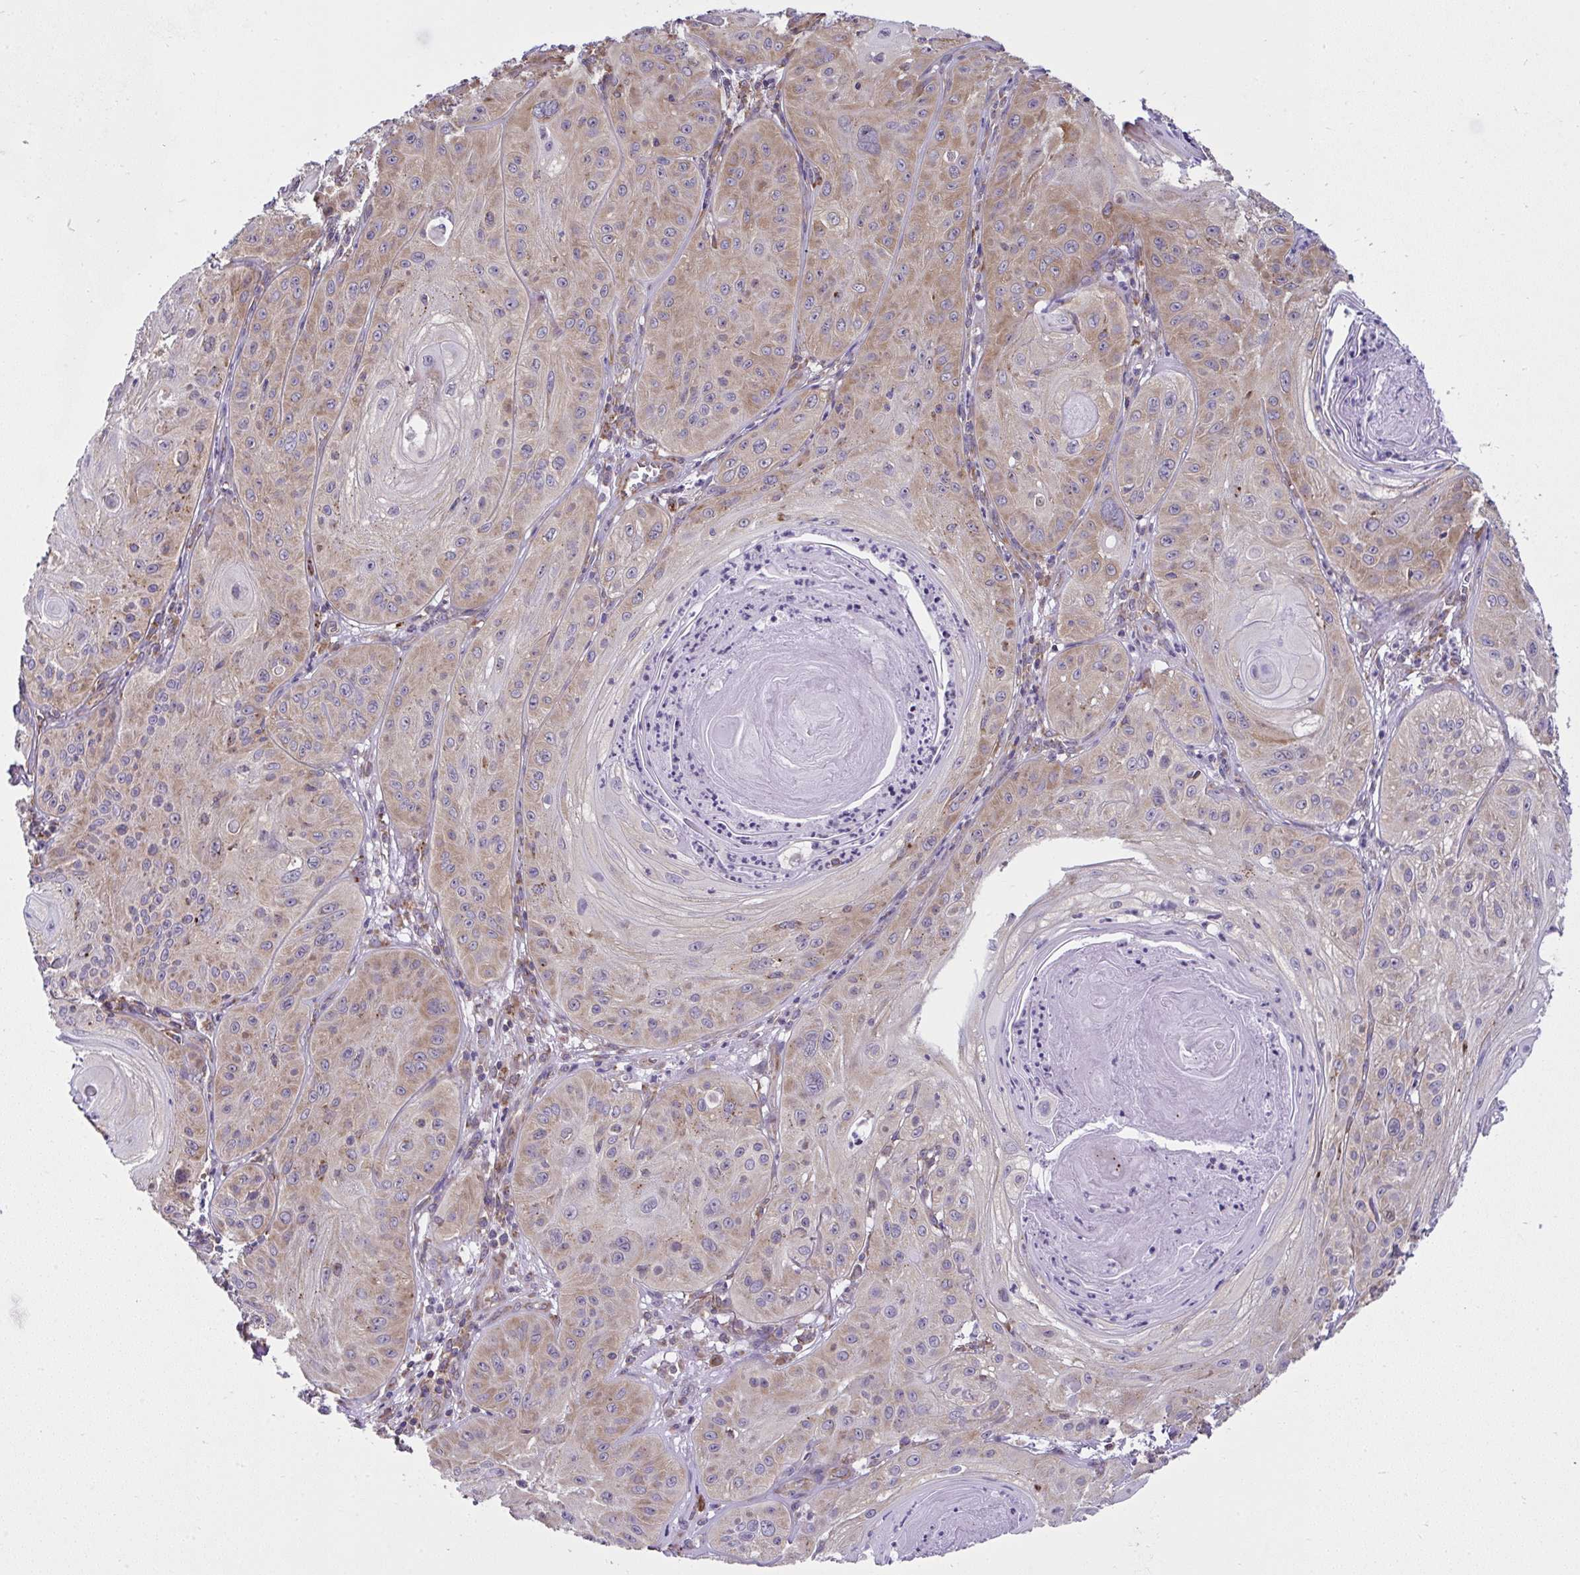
{"staining": {"intensity": "moderate", "quantity": ">75%", "location": "cytoplasmic/membranous"}, "tissue": "skin cancer", "cell_type": "Tumor cells", "image_type": "cancer", "snomed": [{"axis": "morphology", "description": "Squamous cell carcinoma, NOS"}, {"axis": "topography", "description": "Skin"}], "caption": "Moderate cytoplasmic/membranous positivity is identified in approximately >75% of tumor cells in skin cancer.", "gene": "RPS7", "patient": {"sex": "male", "age": 85}}